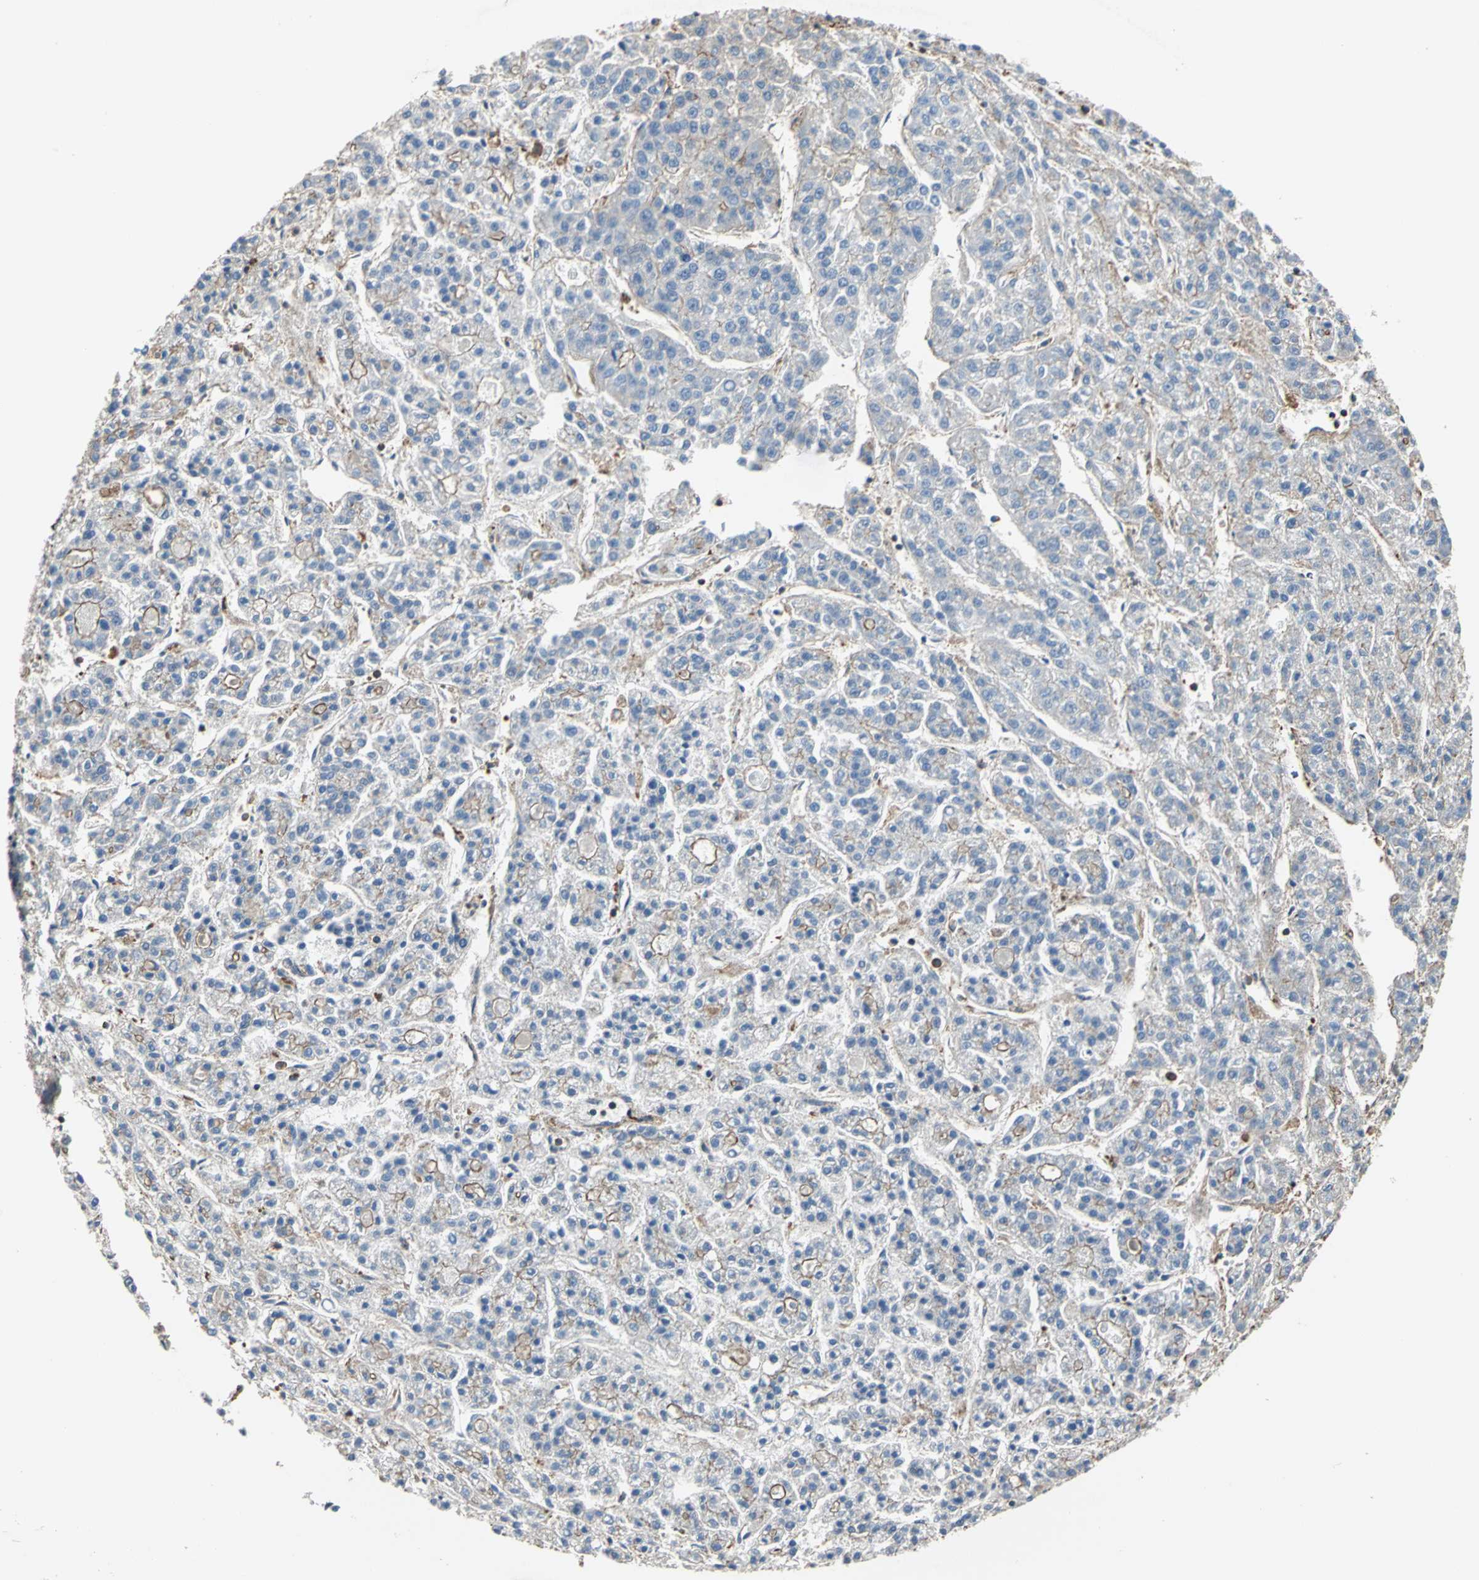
{"staining": {"intensity": "weak", "quantity": "<25%", "location": "cytoplasmic/membranous"}, "tissue": "liver cancer", "cell_type": "Tumor cells", "image_type": "cancer", "snomed": [{"axis": "morphology", "description": "Carcinoma, Hepatocellular, NOS"}, {"axis": "topography", "description": "Liver"}], "caption": "IHC photomicrograph of human liver cancer stained for a protein (brown), which shows no positivity in tumor cells.", "gene": "DDX3Y", "patient": {"sex": "male", "age": 70}}